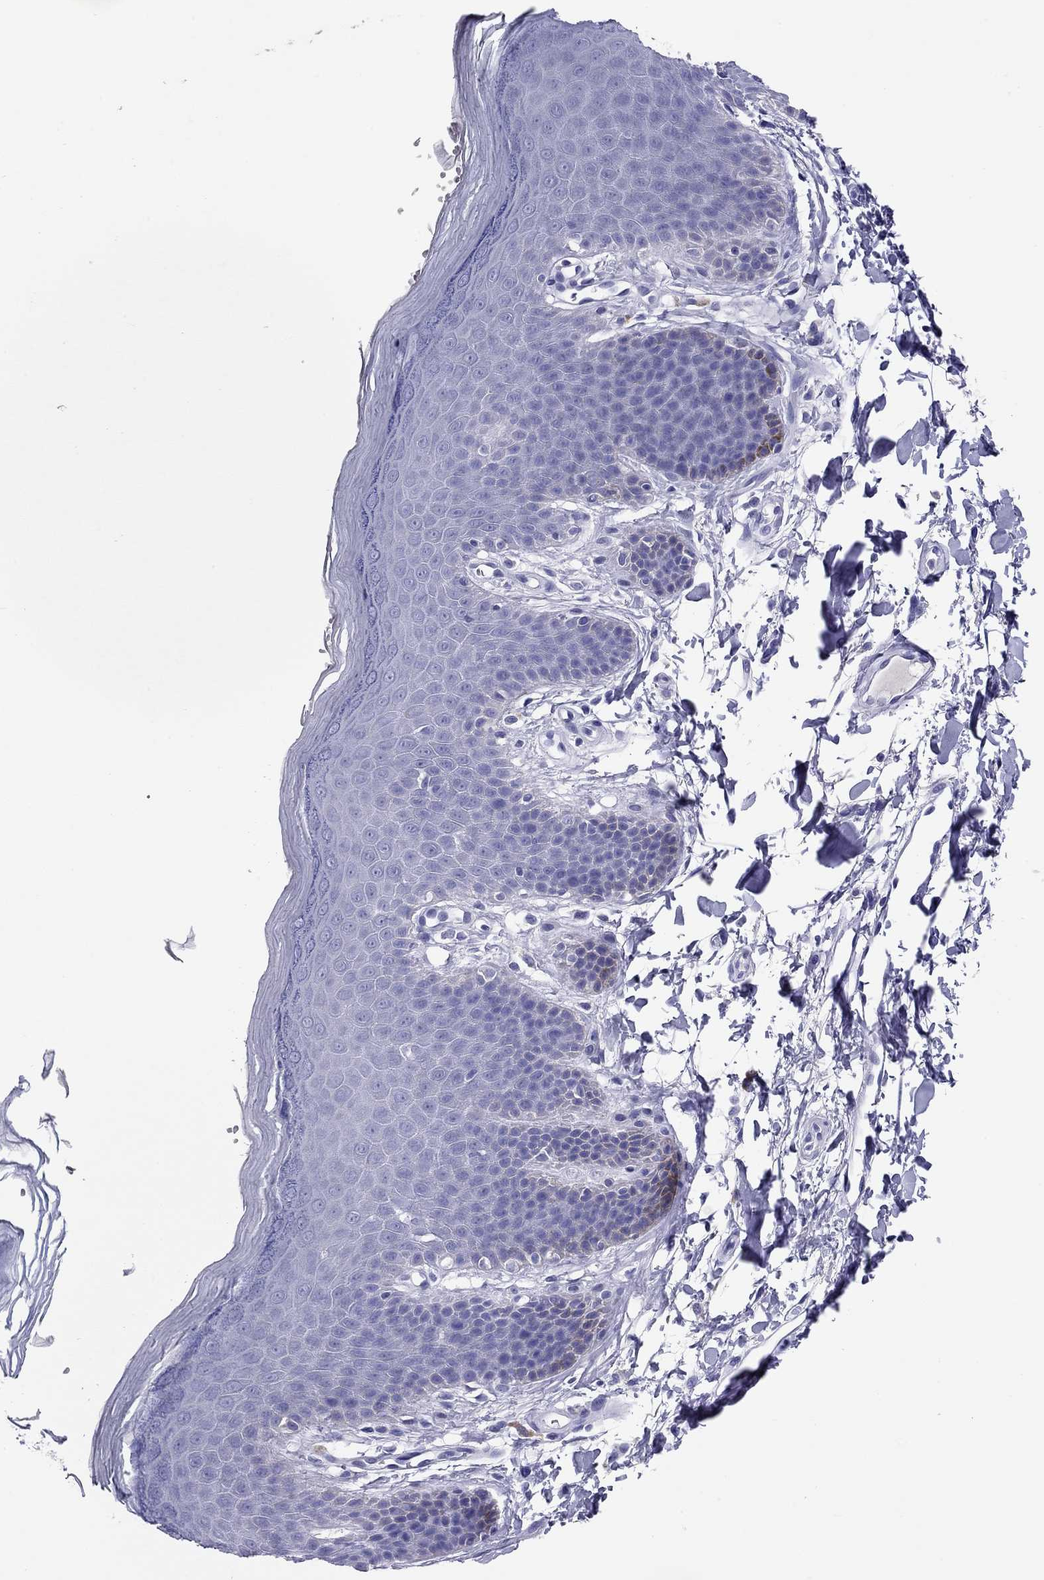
{"staining": {"intensity": "negative", "quantity": "none", "location": "none"}, "tissue": "skin", "cell_type": "Epidermal cells", "image_type": "normal", "snomed": [{"axis": "morphology", "description": "Normal tissue, NOS"}, {"axis": "topography", "description": "Anal"}], "caption": "Immunohistochemistry histopathology image of unremarkable skin stained for a protein (brown), which displays no expression in epidermal cells. (Immunohistochemistry, brightfield microscopy, high magnification).", "gene": "CALHM1", "patient": {"sex": "male", "age": 53}}